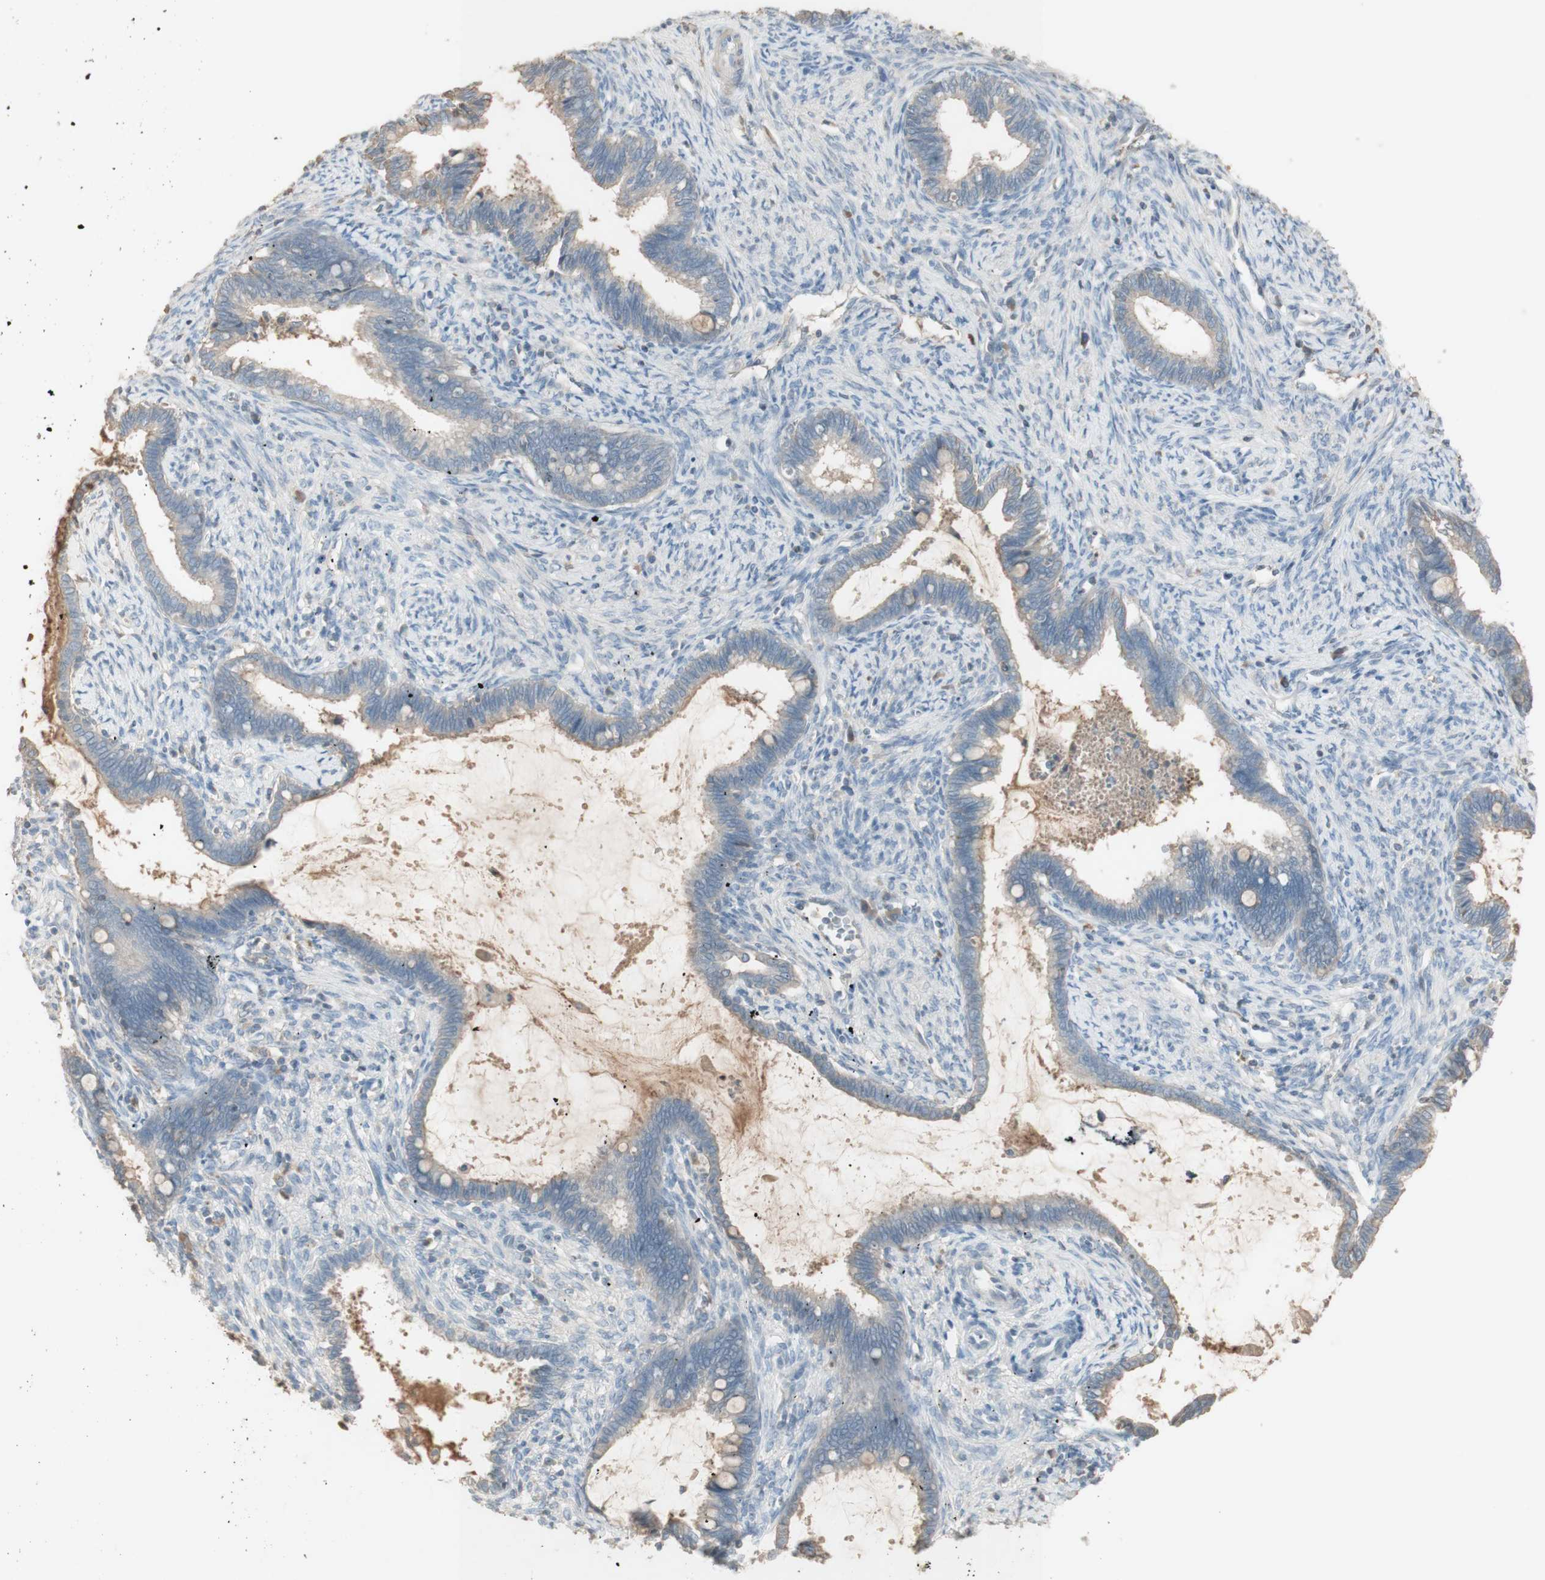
{"staining": {"intensity": "moderate", "quantity": "<25%", "location": "cytoplasmic/membranous"}, "tissue": "cervical cancer", "cell_type": "Tumor cells", "image_type": "cancer", "snomed": [{"axis": "morphology", "description": "Adenocarcinoma, NOS"}, {"axis": "topography", "description": "Cervix"}], "caption": "Immunohistochemical staining of human adenocarcinoma (cervical) demonstrates low levels of moderate cytoplasmic/membranous protein staining in approximately <25% of tumor cells. The protein of interest is shown in brown color, while the nuclei are stained blue.", "gene": "IFNG", "patient": {"sex": "female", "age": 44}}